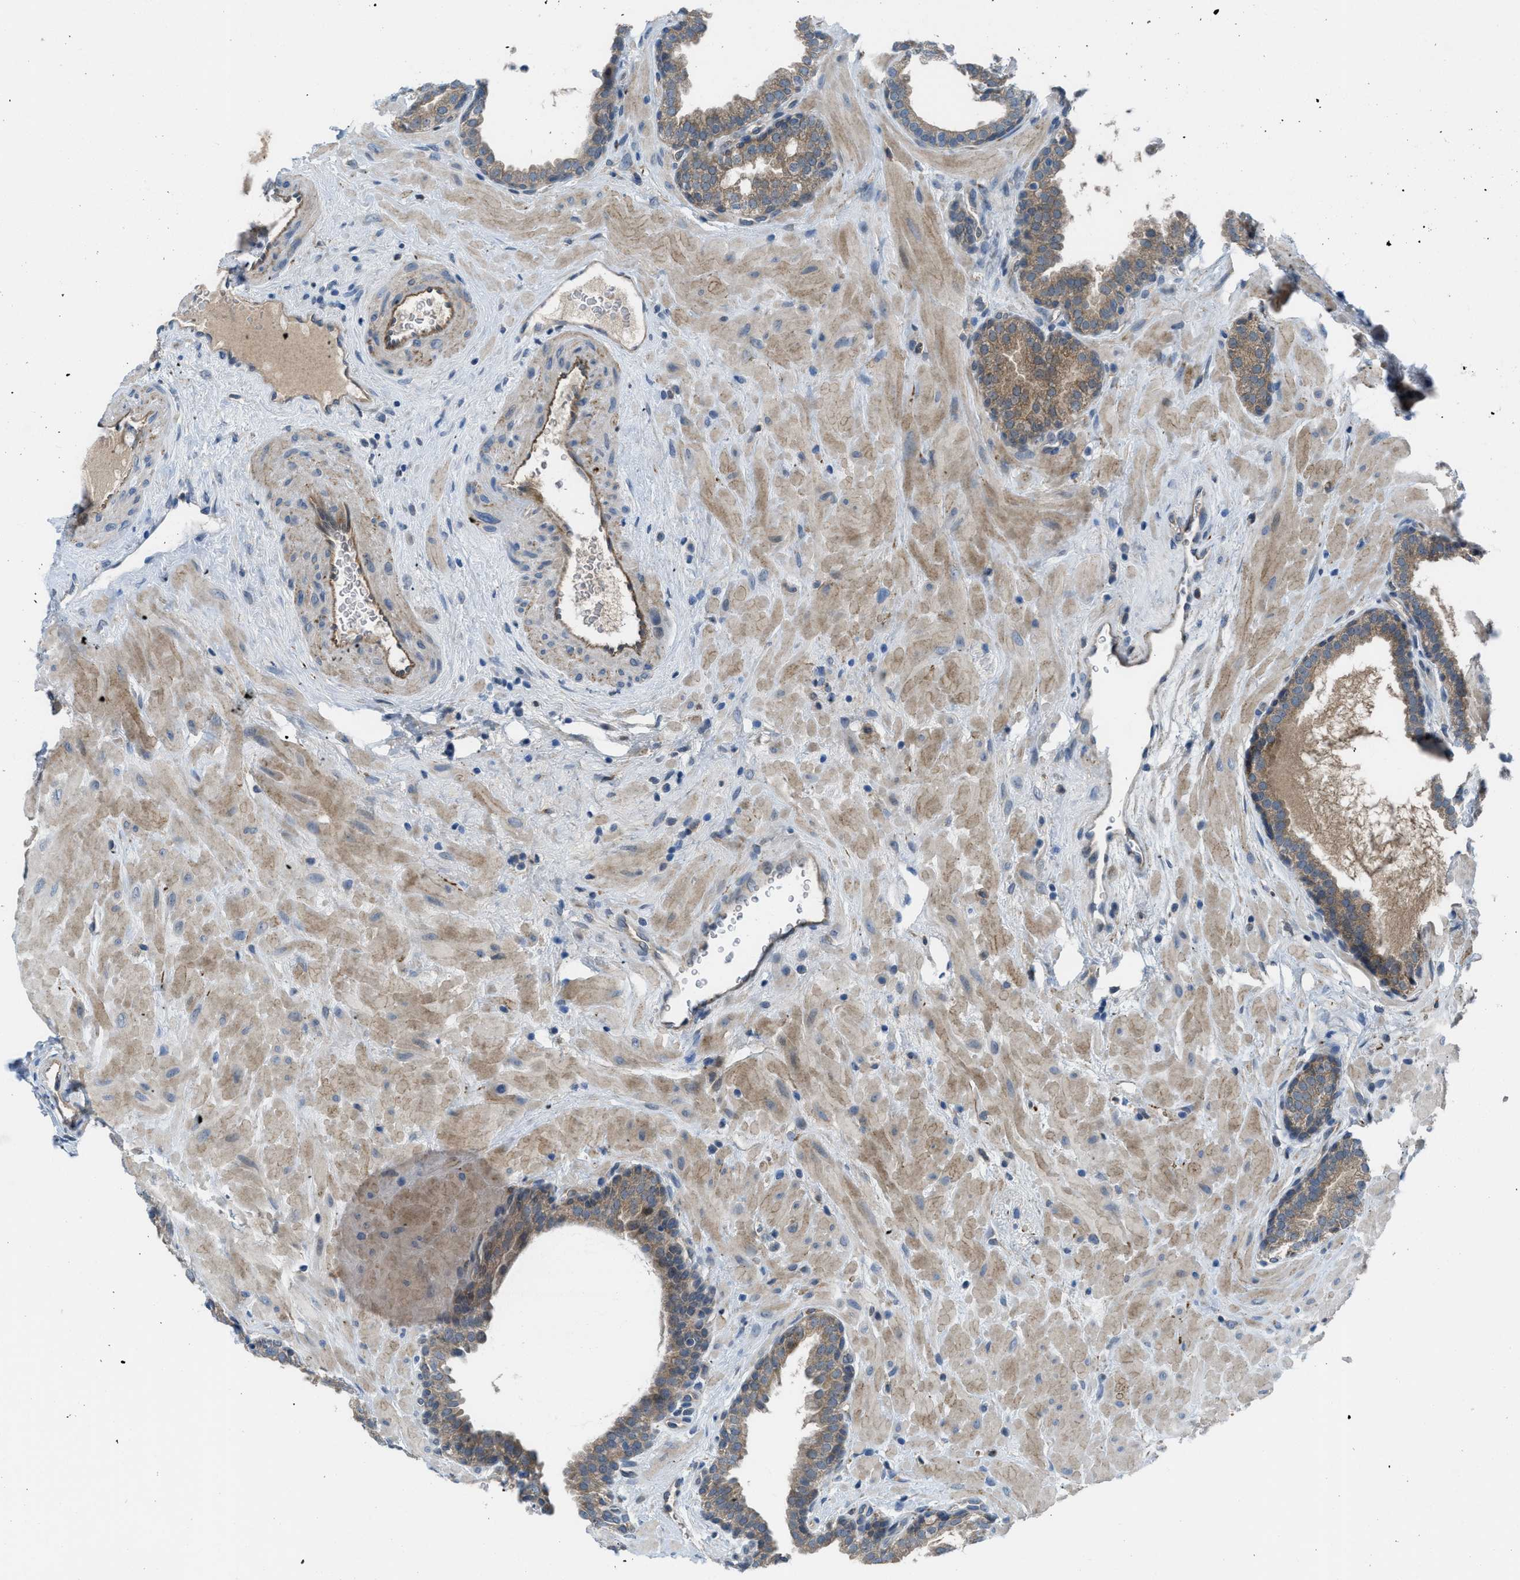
{"staining": {"intensity": "moderate", "quantity": ">75%", "location": "cytoplasmic/membranous"}, "tissue": "prostate", "cell_type": "Glandular cells", "image_type": "normal", "snomed": [{"axis": "morphology", "description": "Normal tissue, NOS"}, {"axis": "topography", "description": "Prostate"}], "caption": "Immunohistochemical staining of benign prostate displays medium levels of moderate cytoplasmic/membranous positivity in approximately >75% of glandular cells.", "gene": "BAZ2B", "patient": {"sex": "male", "age": 51}}